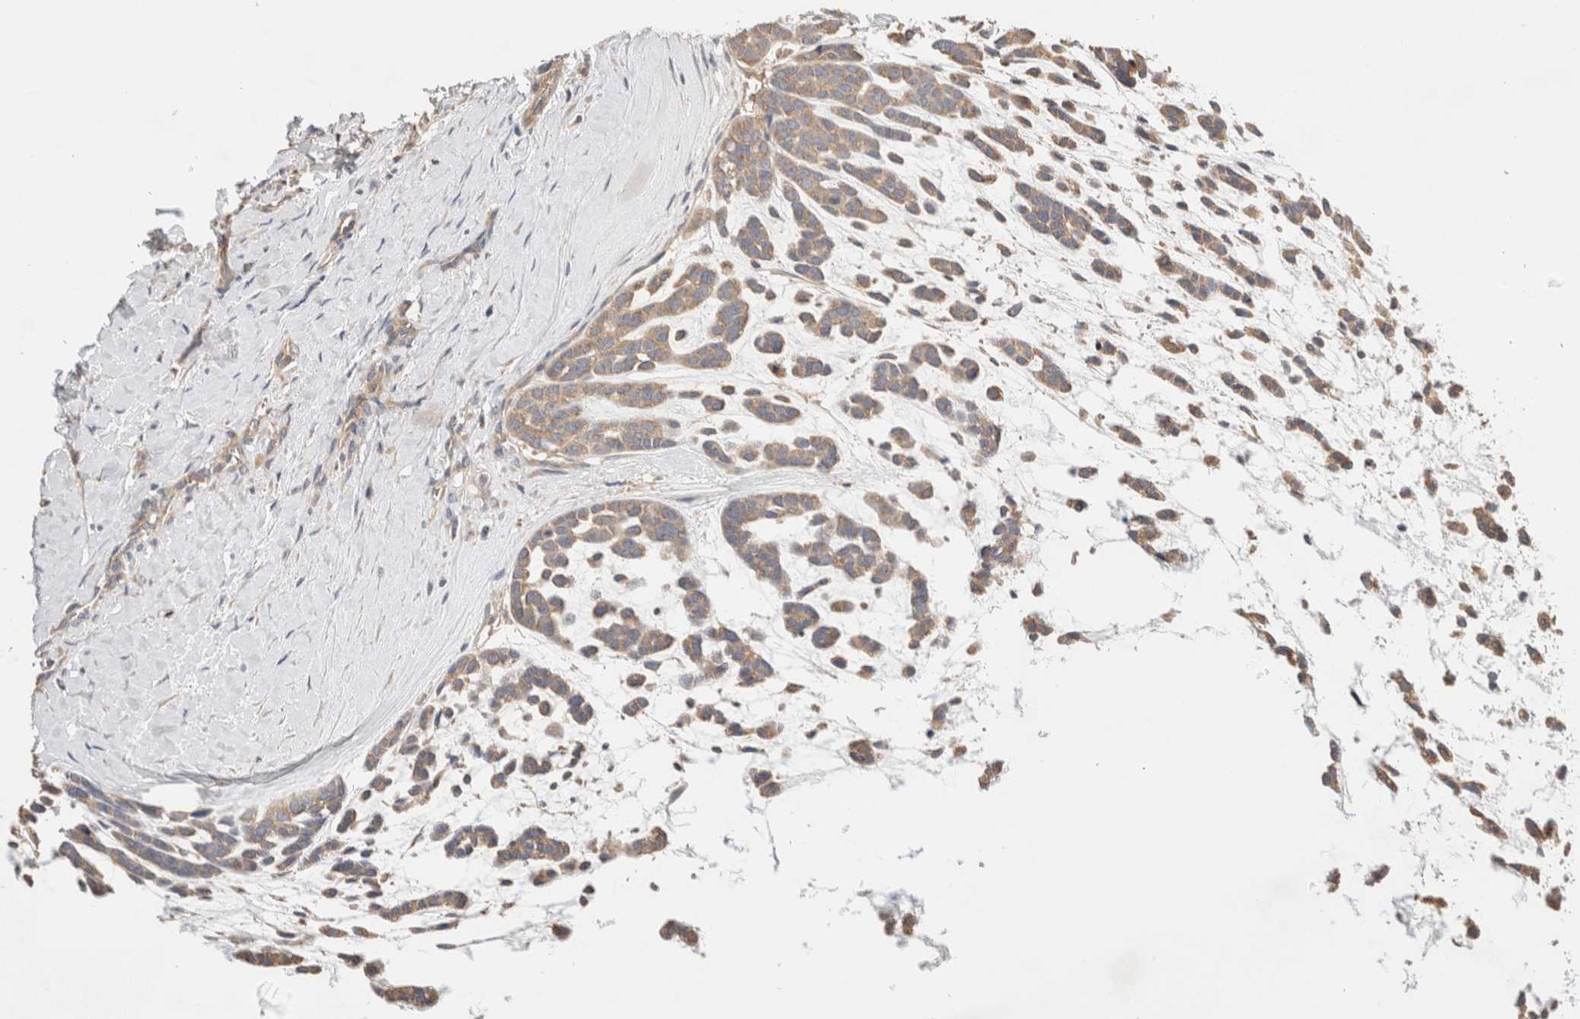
{"staining": {"intensity": "weak", "quantity": ">75%", "location": "cytoplasmic/membranous"}, "tissue": "head and neck cancer", "cell_type": "Tumor cells", "image_type": "cancer", "snomed": [{"axis": "morphology", "description": "Adenocarcinoma, NOS"}, {"axis": "morphology", "description": "Adenoma, NOS"}, {"axis": "topography", "description": "Head-Neck"}], "caption": "Protein analysis of adenocarcinoma (head and neck) tissue displays weak cytoplasmic/membranous positivity in approximately >75% of tumor cells.", "gene": "B3GNTL1", "patient": {"sex": "female", "age": 55}}